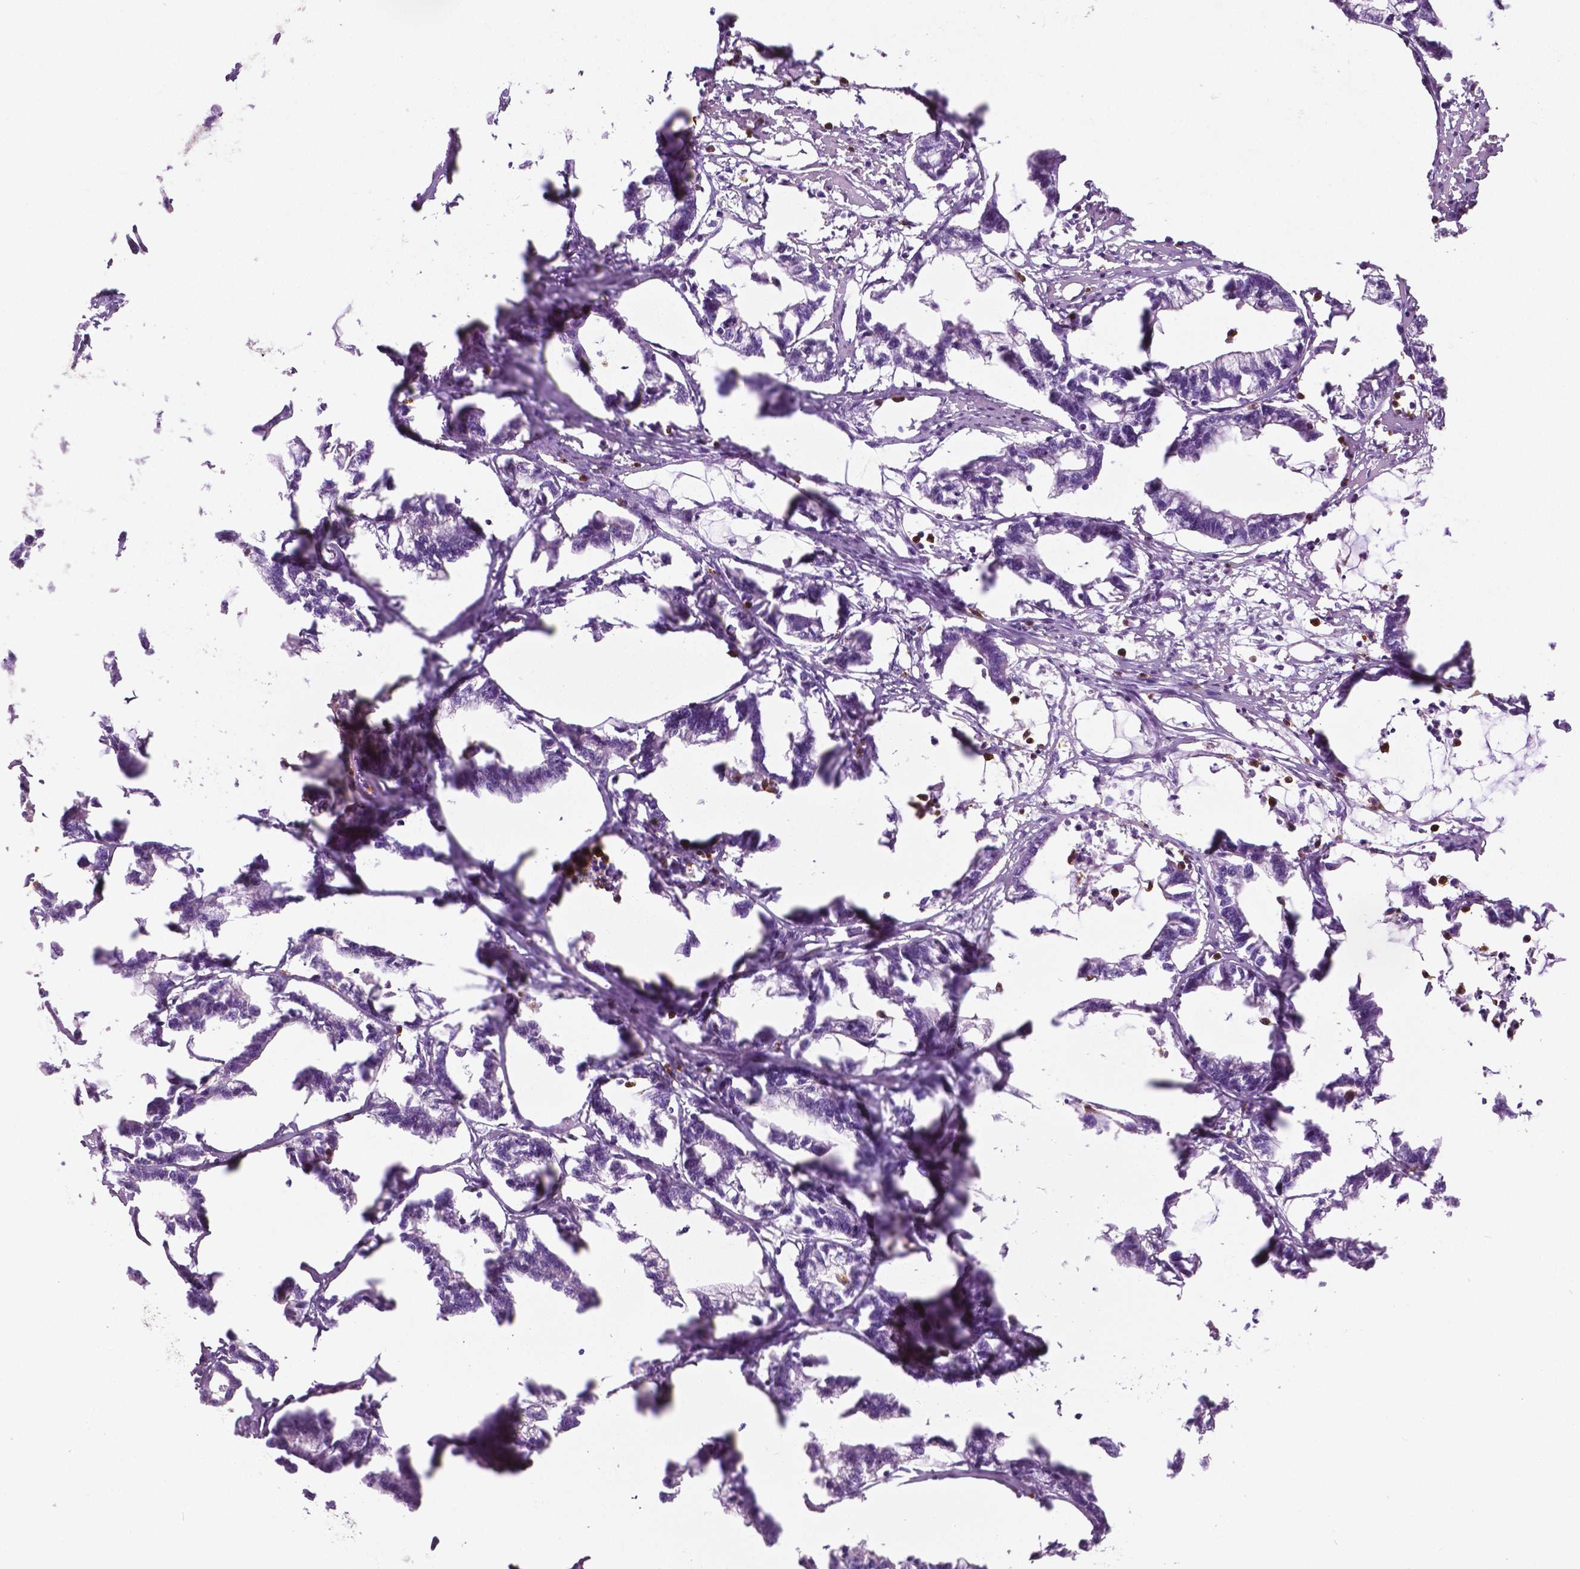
{"staining": {"intensity": "negative", "quantity": "none", "location": "none"}, "tissue": "stomach cancer", "cell_type": "Tumor cells", "image_type": "cancer", "snomed": [{"axis": "morphology", "description": "Adenocarcinoma, NOS"}, {"axis": "topography", "description": "Stomach"}], "caption": "Stomach cancer (adenocarcinoma) was stained to show a protein in brown. There is no significant staining in tumor cells. (DAB (3,3'-diaminobenzidine) immunohistochemistry with hematoxylin counter stain).", "gene": "PTPN5", "patient": {"sex": "male", "age": 83}}